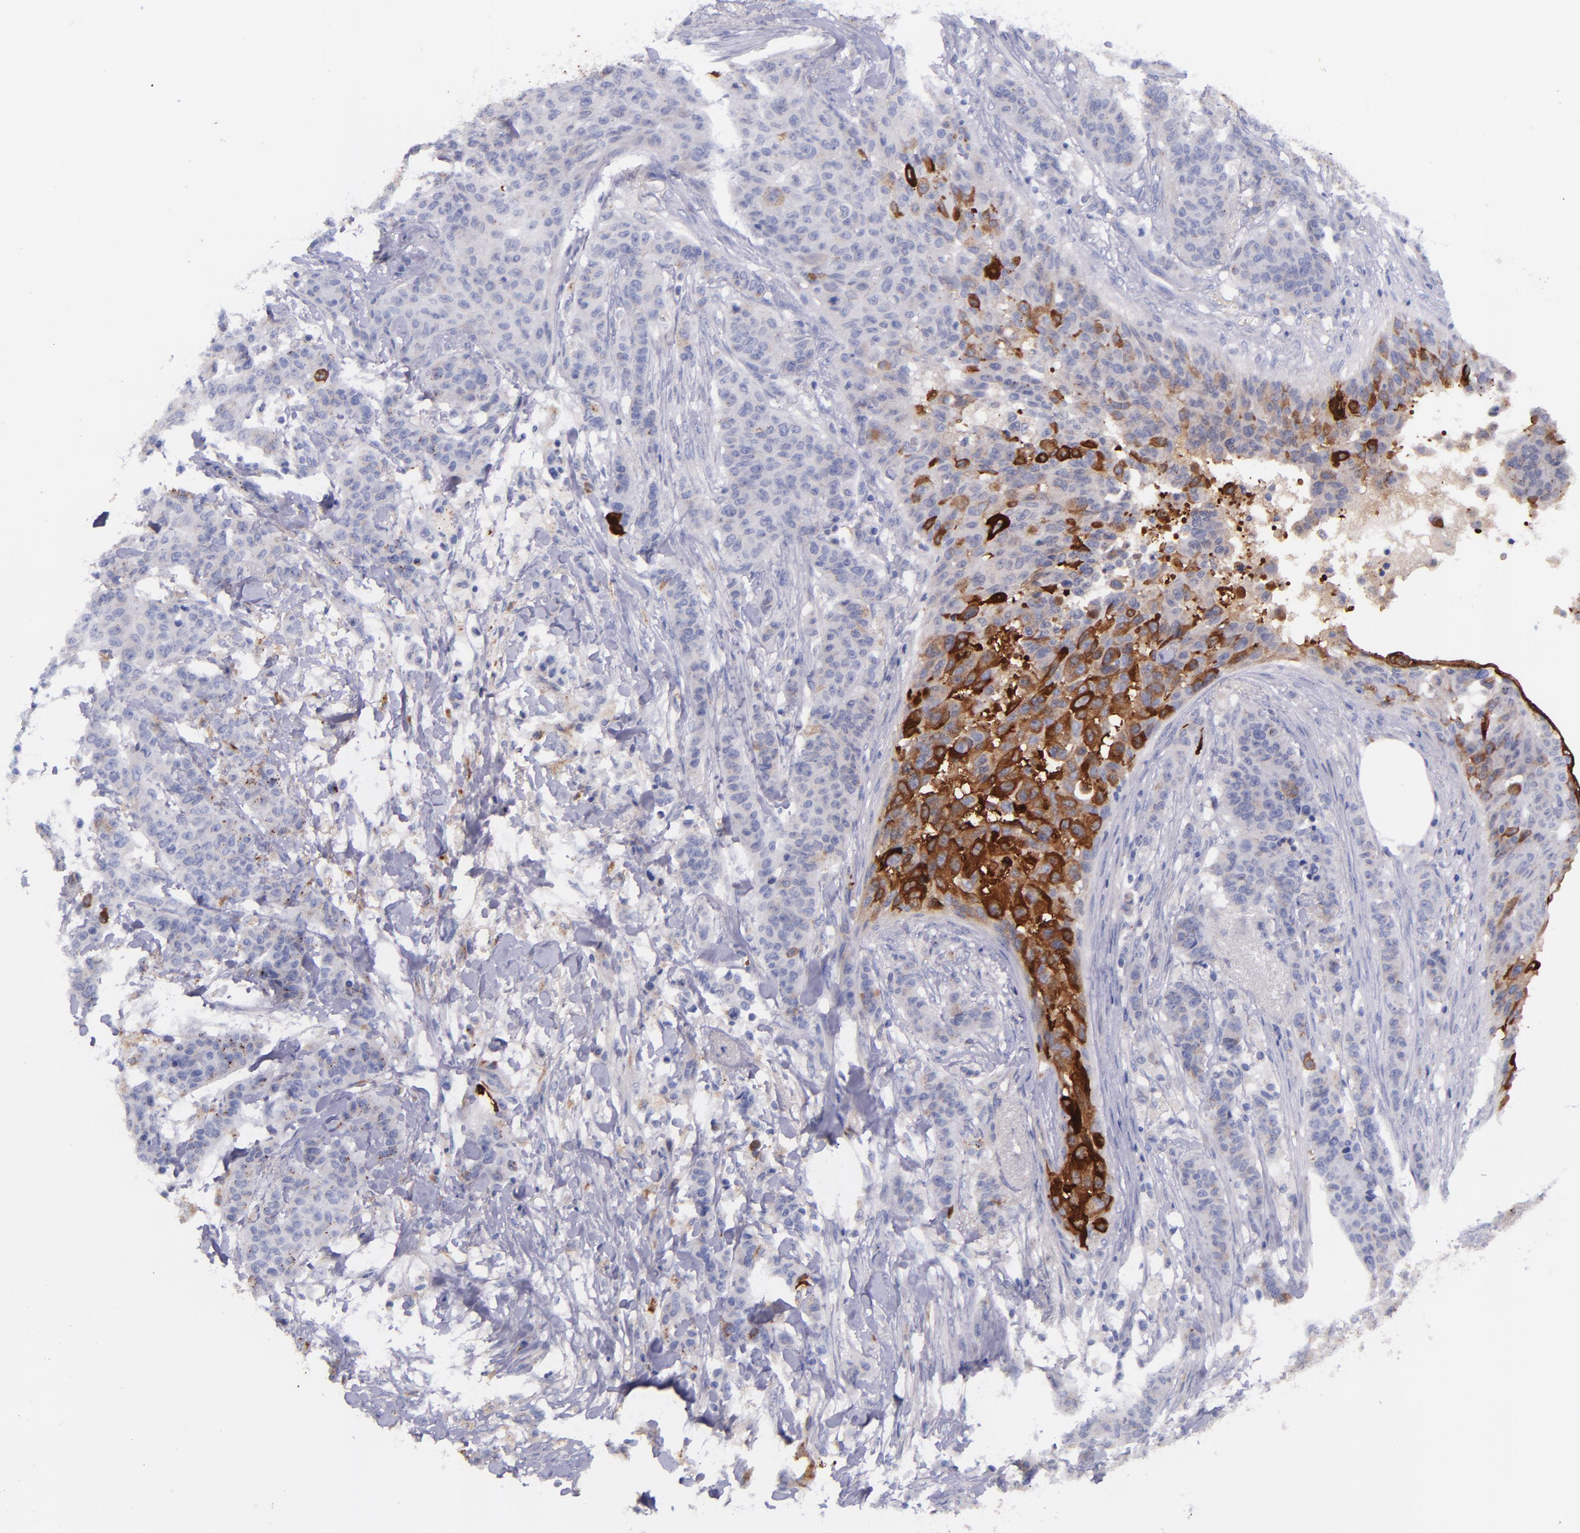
{"staining": {"intensity": "strong", "quantity": "25%-75%", "location": "cytoplasmic/membranous"}, "tissue": "breast cancer", "cell_type": "Tumor cells", "image_type": "cancer", "snomed": [{"axis": "morphology", "description": "Duct carcinoma"}, {"axis": "topography", "description": "Breast"}], "caption": "Immunohistochemical staining of human breast cancer reveals high levels of strong cytoplasmic/membranous protein positivity in approximately 25%-75% of tumor cells. (brown staining indicates protein expression, while blue staining denotes nuclei).", "gene": "IVL", "patient": {"sex": "female", "age": 40}}